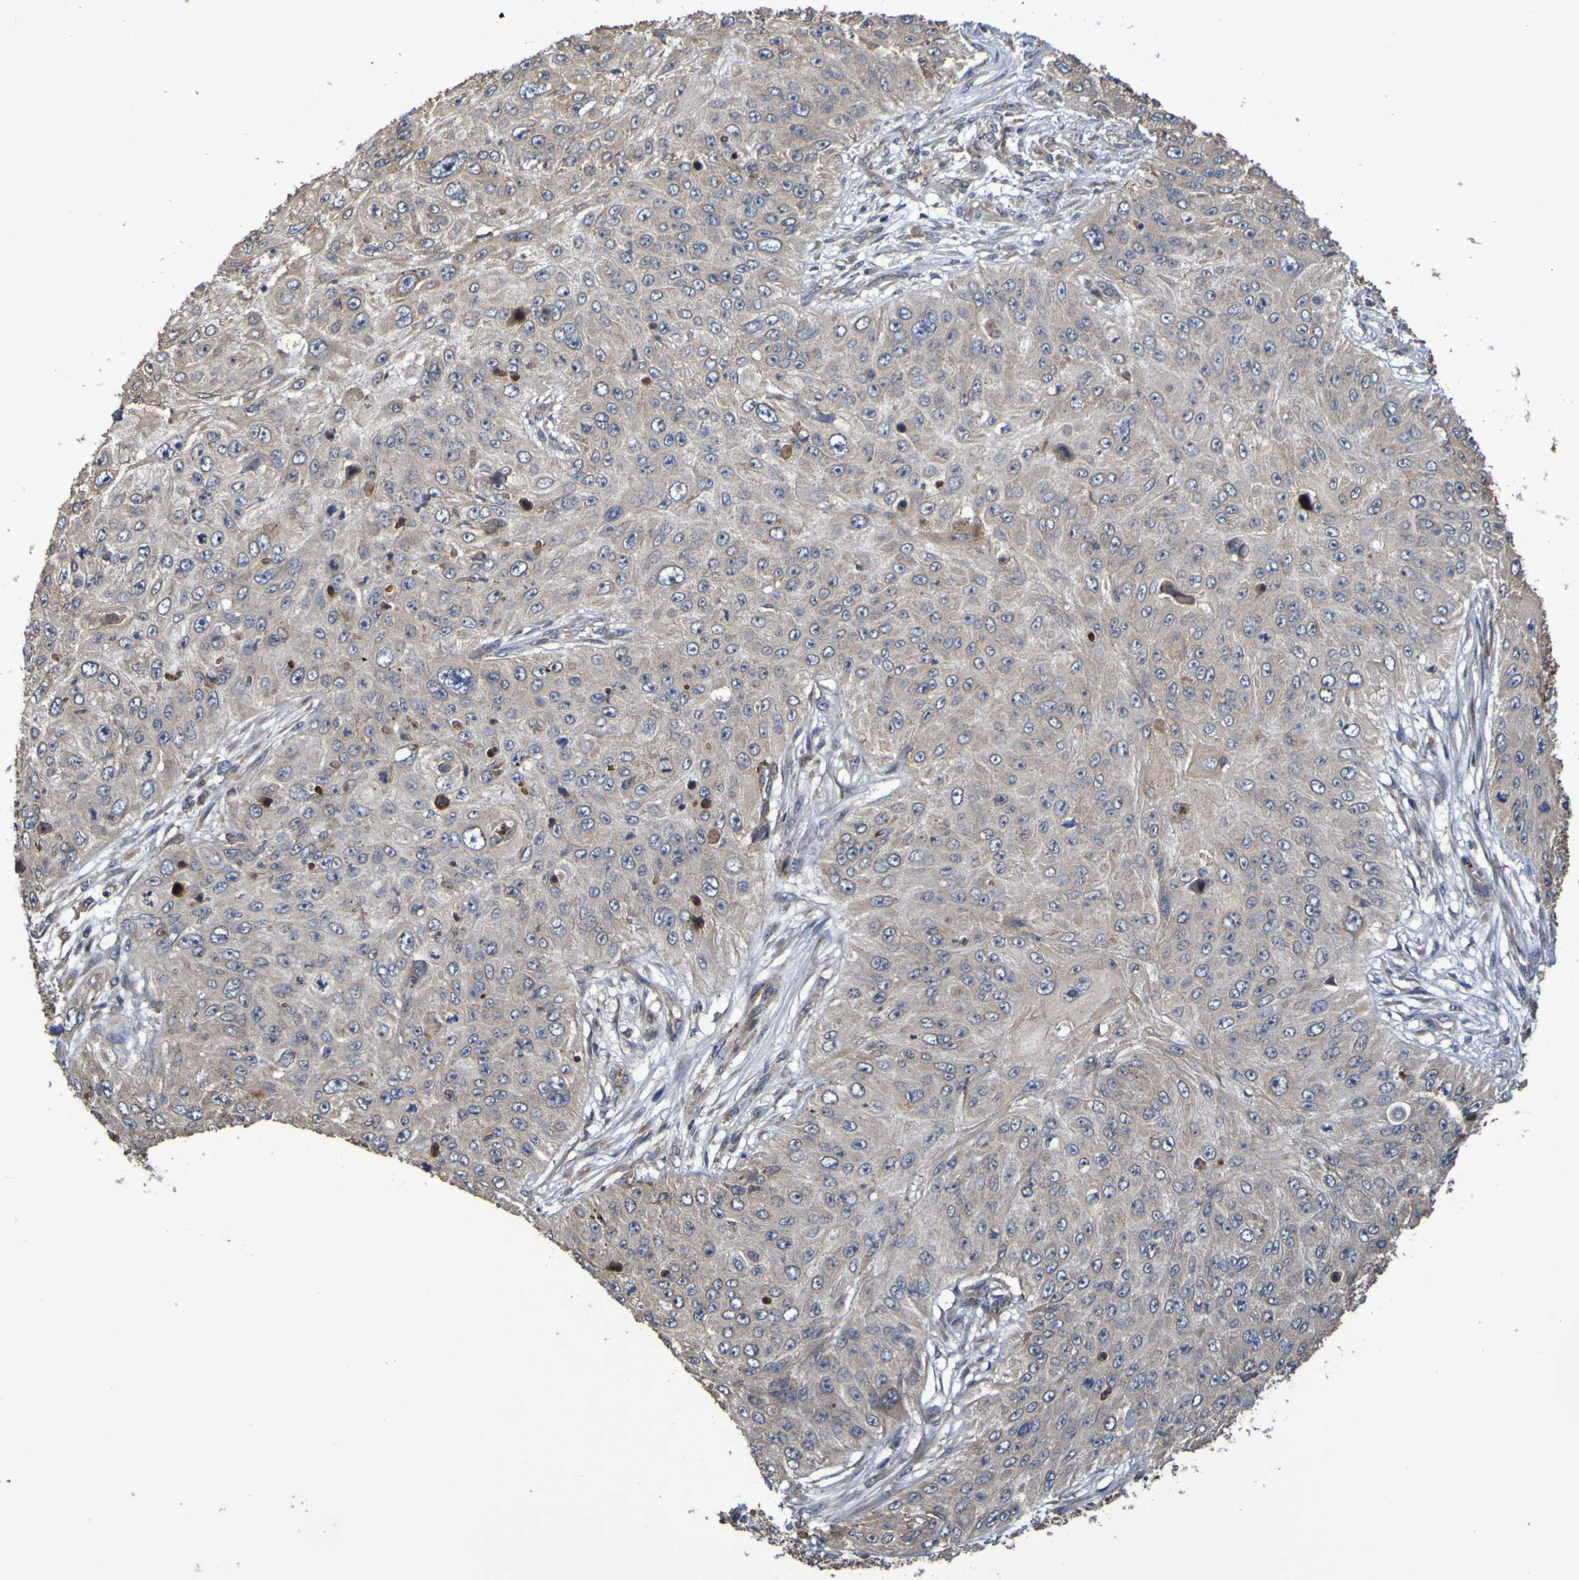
{"staining": {"intensity": "weak", "quantity": ">75%", "location": "cytoplasmic/membranous"}, "tissue": "skin cancer", "cell_type": "Tumor cells", "image_type": "cancer", "snomed": [{"axis": "morphology", "description": "Squamous cell carcinoma, NOS"}, {"axis": "topography", "description": "Skin"}], "caption": "Tumor cells demonstrate low levels of weak cytoplasmic/membranous staining in about >75% of cells in skin squamous cell carcinoma.", "gene": "UCN", "patient": {"sex": "female", "age": 80}}